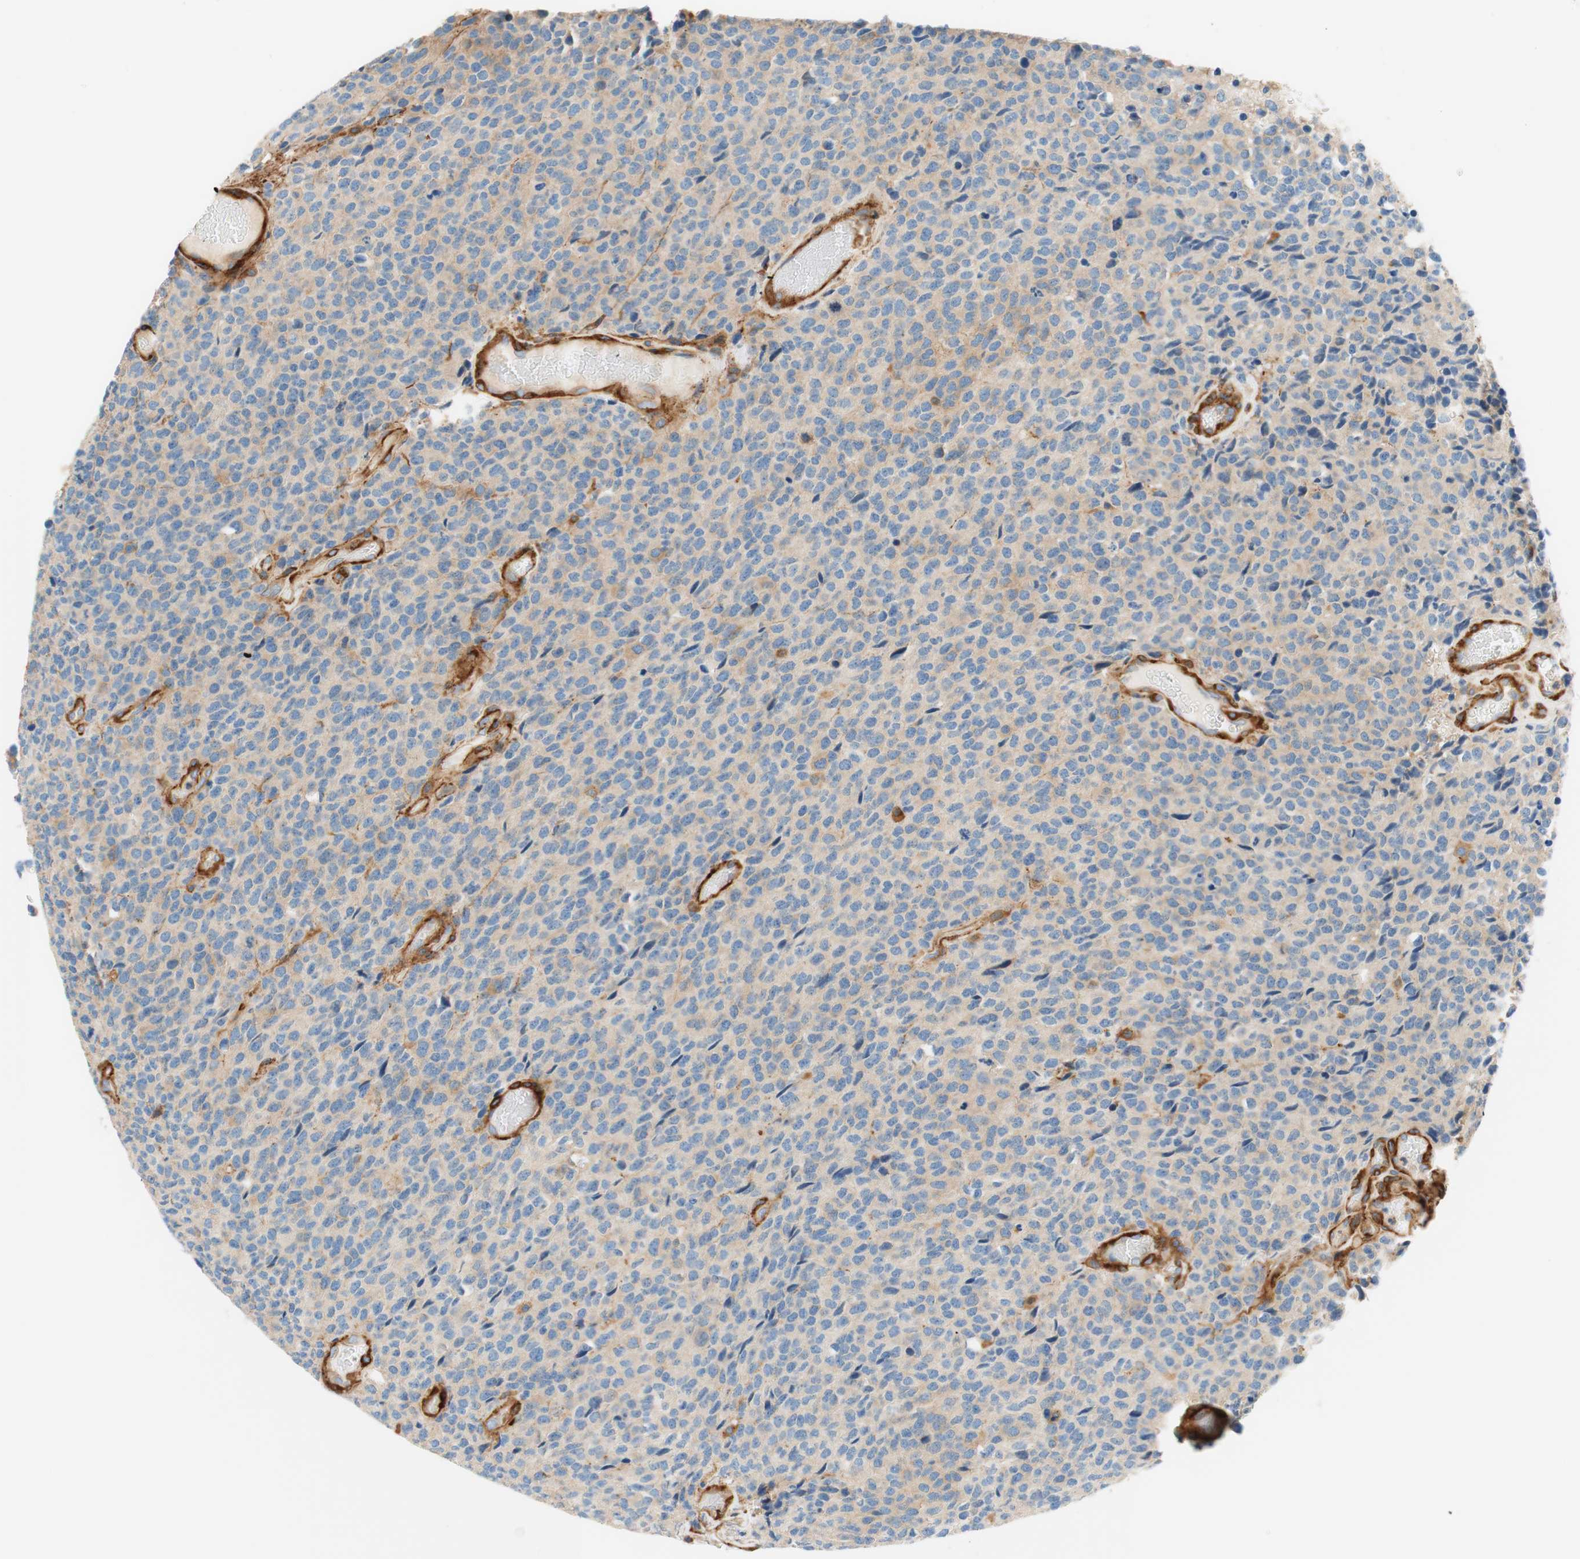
{"staining": {"intensity": "weak", "quantity": "<25%", "location": "cytoplasmic/membranous"}, "tissue": "glioma", "cell_type": "Tumor cells", "image_type": "cancer", "snomed": [{"axis": "morphology", "description": "Glioma, malignant, High grade"}, {"axis": "topography", "description": "pancreas cauda"}], "caption": "This is a micrograph of immunohistochemistry staining of glioma, which shows no staining in tumor cells.", "gene": "VPS26A", "patient": {"sex": "male", "age": 60}}